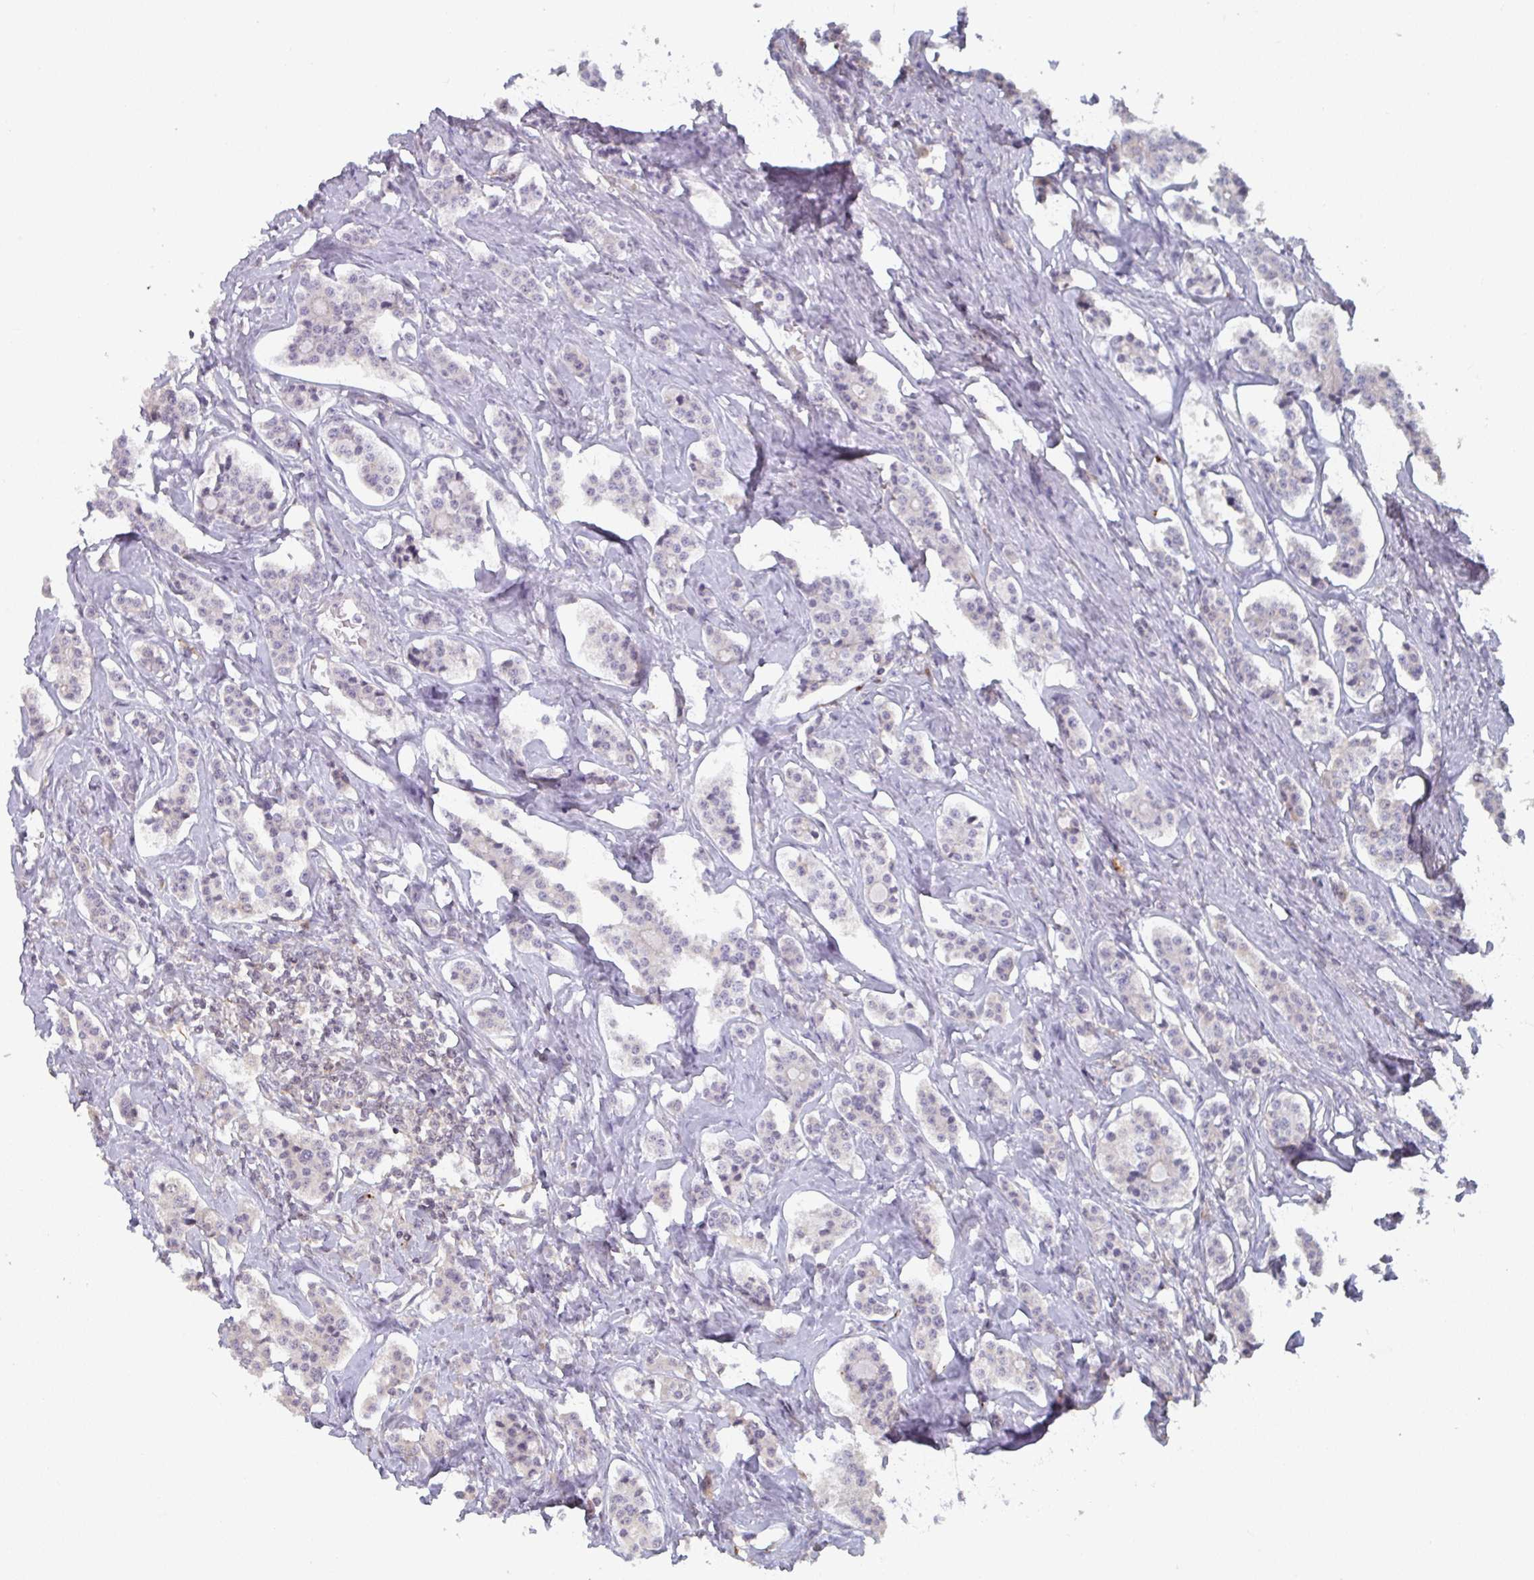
{"staining": {"intensity": "negative", "quantity": "none", "location": "none"}, "tissue": "carcinoid", "cell_type": "Tumor cells", "image_type": "cancer", "snomed": [{"axis": "morphology", "description": "Carcinoid, malignant, NOS"}, {"axis": "topography", "description": "Small intestine"}], "caption": "Immunohistochemical staining of human carcinoid exhibits no significant positivity in tumor cells. (DAB (3,3'-diaminobenzidine) immunohistochemistry (IHC) with hematoxylin counter stain).", "gene": "RANGRF", "patient": {"sex": "male", "age": 63}}